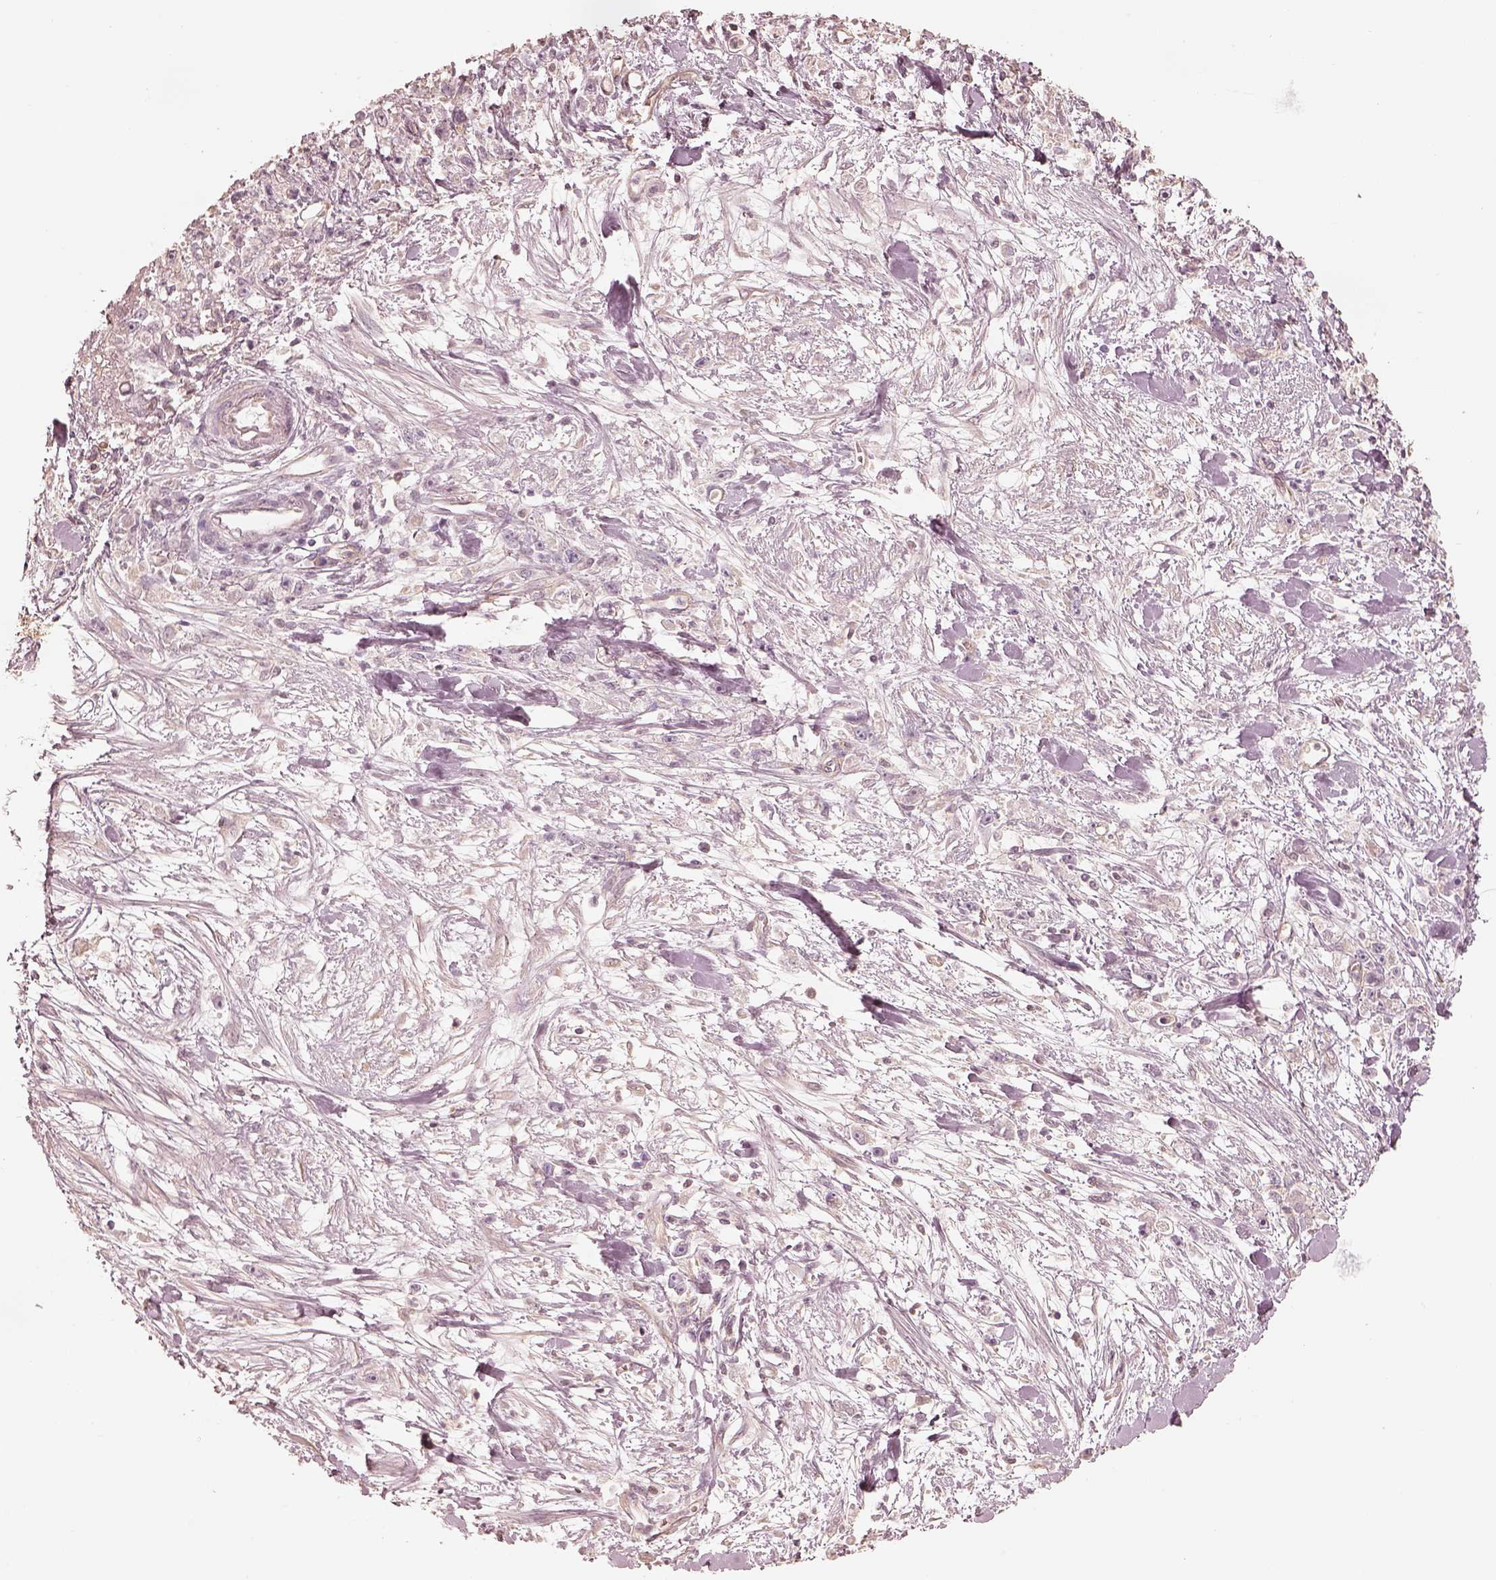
{"staining": {"intensity": "negative", "quantity": "none", "location": "none"}, "tissue": "stomach cancer", "cell_type": "Tumor cells", "image_type": "cancer", "snomed": [{"axis": "morphology", "description": "Adenocarcinoma, NOS"}, {"axis": "topography", "description": "Stomach"}], "caption": "This is an immunohistochemistry (IHC) image of human adenocarcinoma (stomach). There is no staining in tumor cells.", "gene": "KIF5C", "patient": {"sex": "female", "age": 59}}